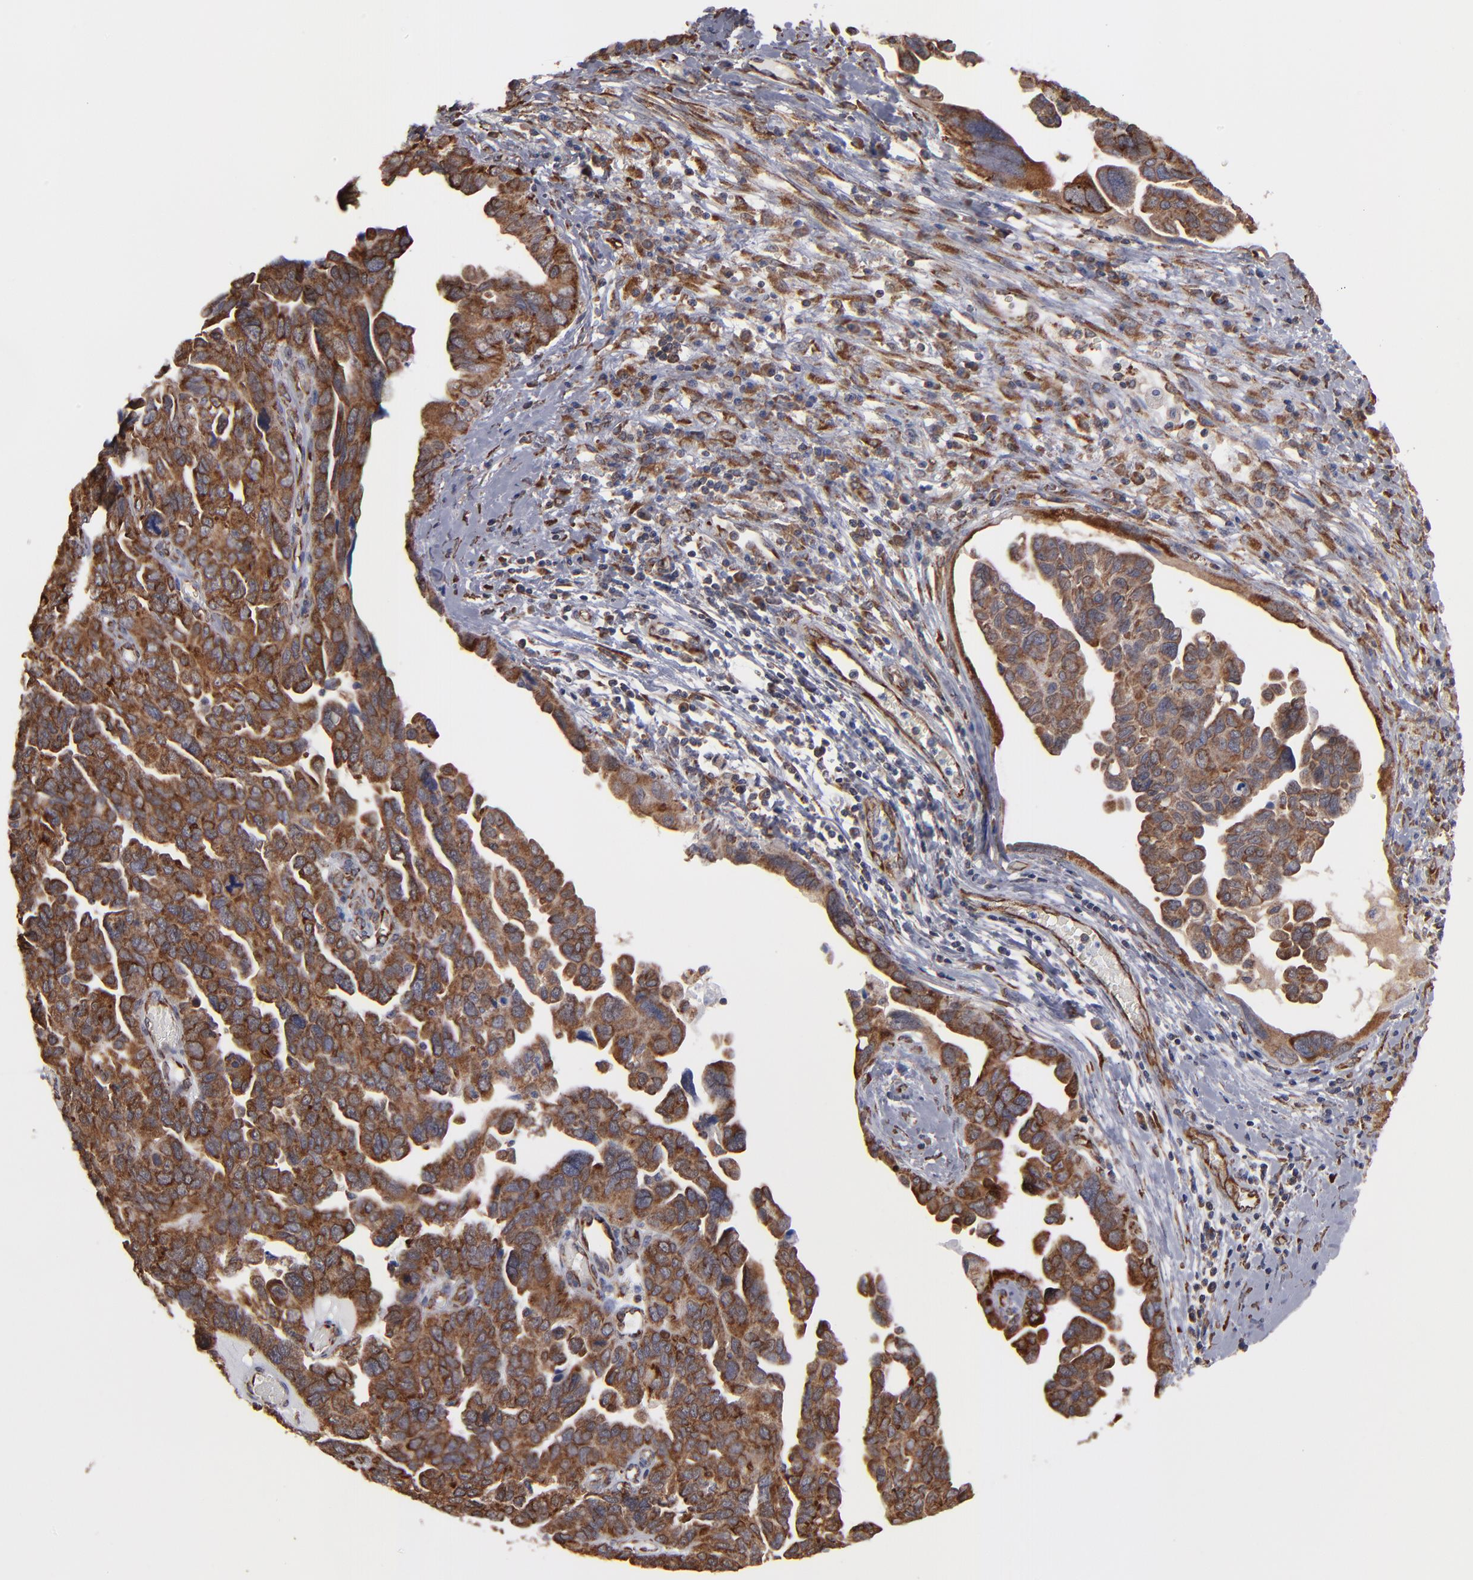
{"staining": {"intensity": "strong", "quantity": ">75%", "location": "cytoplasmic/membranous"}, "tissue": "ovarian cancer", "cell_type": "Tumor cells", "image_type": "cancer", "snomed": [{"axis": "morphology", "description": "Cystadenocarcinoma, serous, NOS"}, {"axis": "topography", "description": "Ovary"}], "caption": "An immunohistochemistry (IHC) photomicrograph of tumor tissue is shown. Protein staining in brown shows strong cytoplasmic/membranous positivity in ovarian cancer within tumor cells.", "gene": "KTN1", "patient": {"sex": "female", "age": 64}}